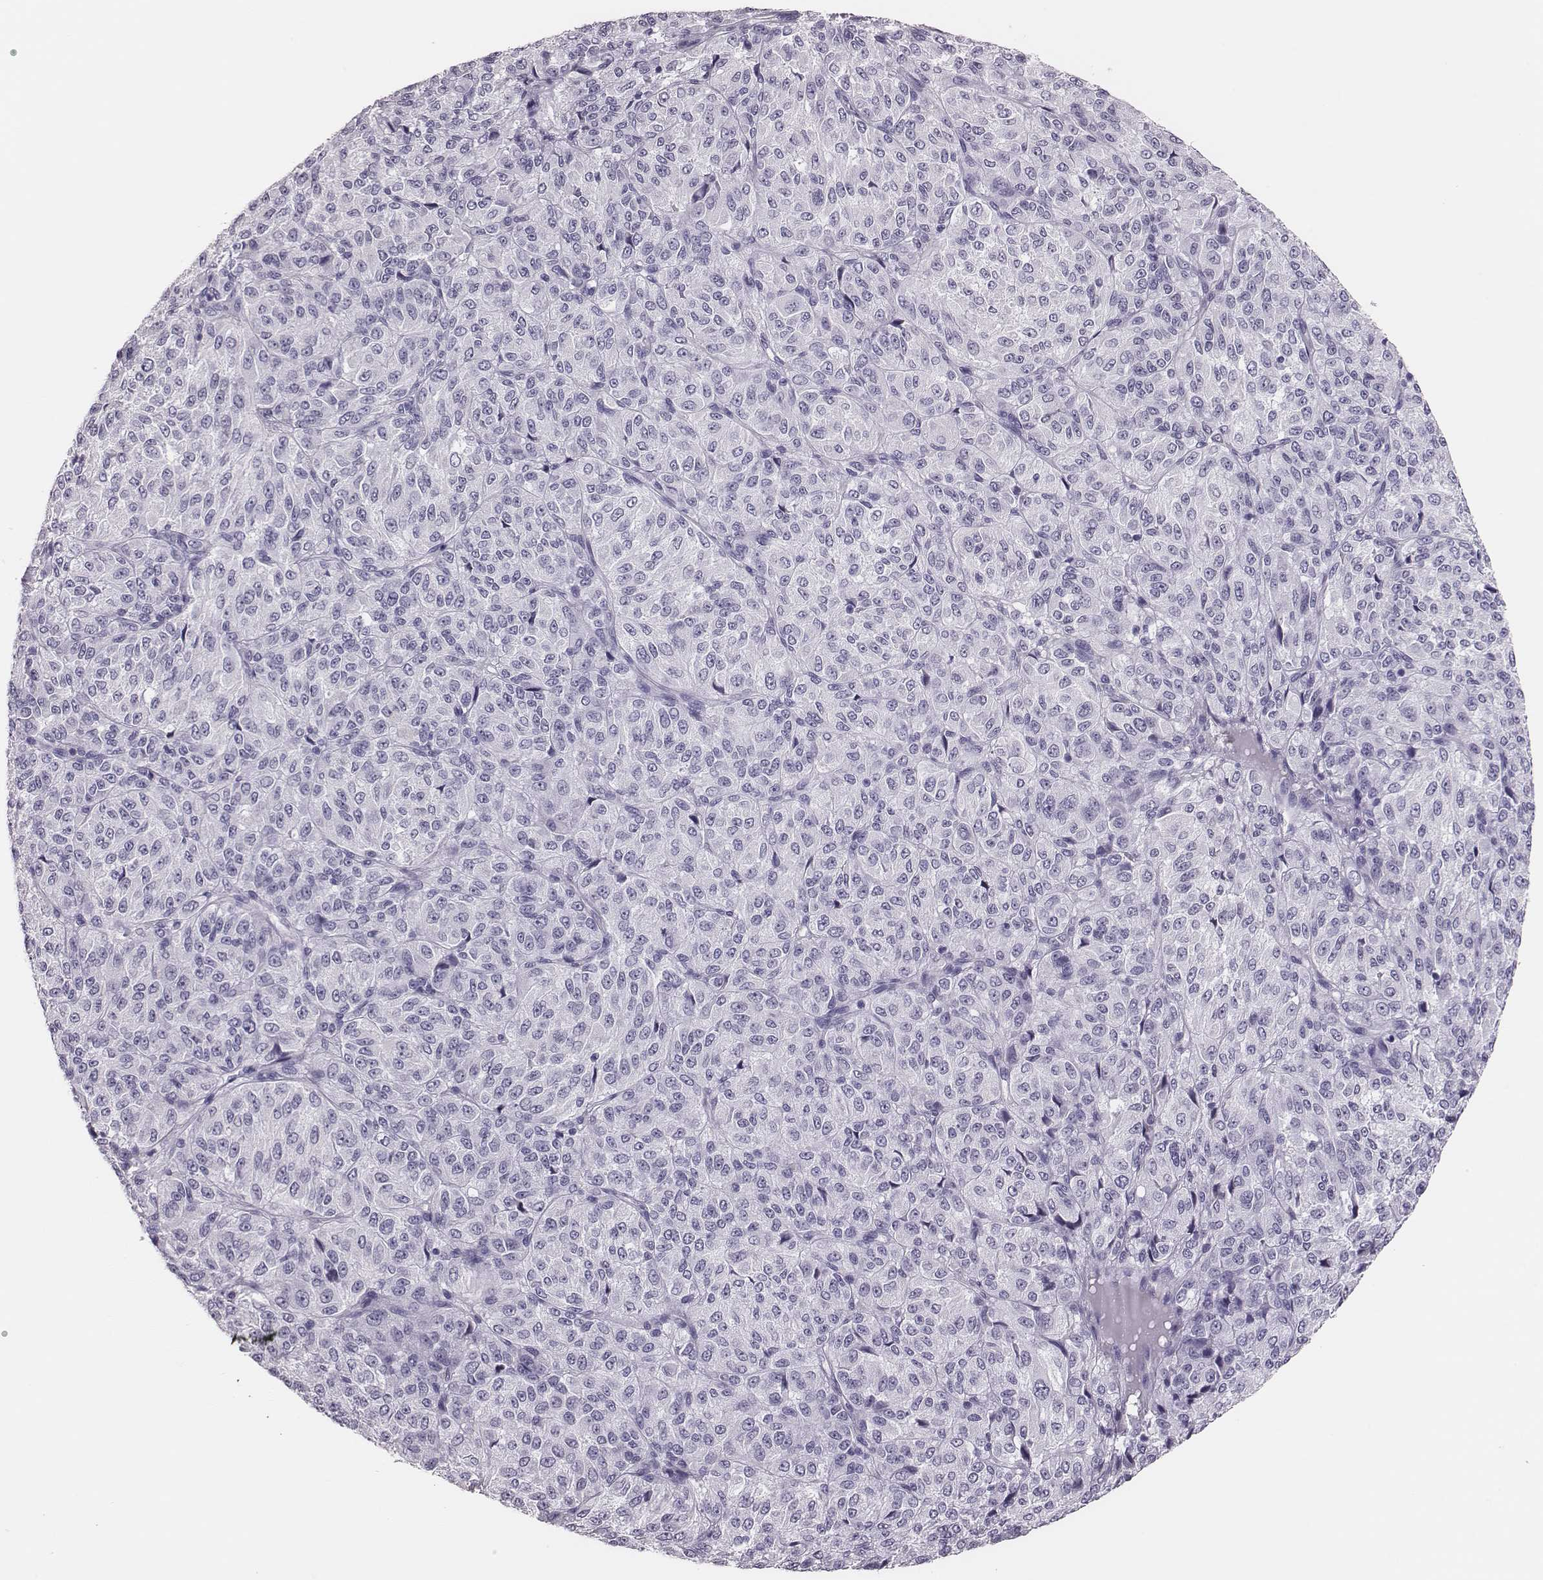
{"staining": {"intensity": "negative", "quantity": "none", "location": "none"}, "tissue": "melanoma", "cell_type": "Tumor cells", "image_type": "cancer", "snomed": [{"axis": "morphology", "description": "Malignant melanoma, Metastatic site"}, {"axis": "topography", "description": "Brain"}], "caption": "Immunohistochemistry (IHC) image of human melanoma stained for a protein (brown), which shows no expression in tumor cells.", "gene": "H1-6", "patient": {"sex": "female", "age": 56}}